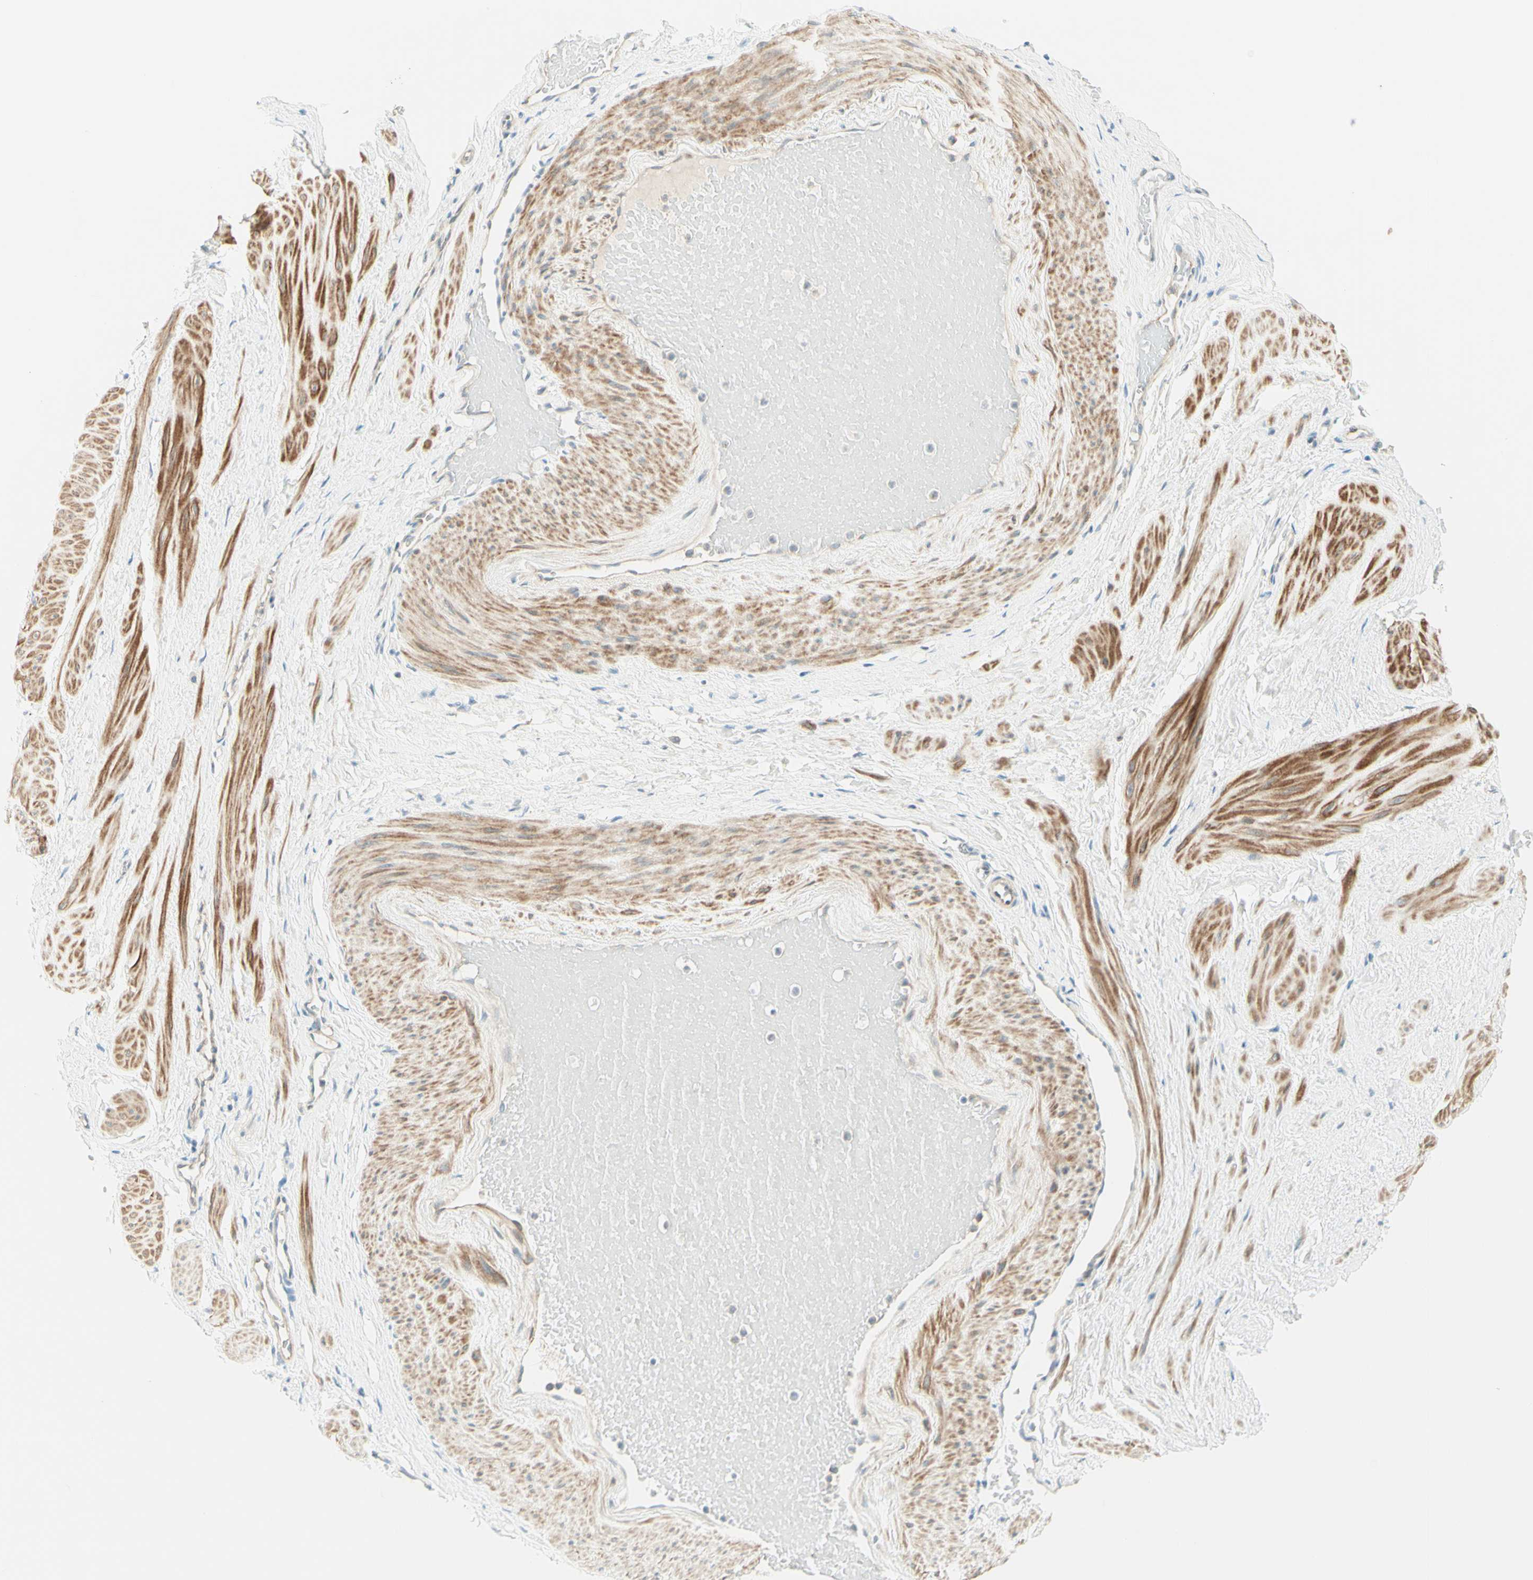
{"staining": {"intensity": "negative", "quantity": "none", "location": "none"}, "tissue": "adipose tissue", "cell_type": "Adipocytes", "image_type": "normal", "snomed": [{"axis": "morphology", "description": "Normal tissue, NOS"}, {"axis": "topography", "description": "Soft tissue"}, {"axis": "topography", "description": "Vascular tissue"}], "caption": "IHC histopathology image of normal adipose tissue: adipose tissue stained with DAB displays no significant protein staining in adipocytes. The staining is performed using DAB brown chromogen with nuclei counter-stained in using hematoxylin.", "gene": "PROM1", "patient": {"sex": "female", "age": 35}}